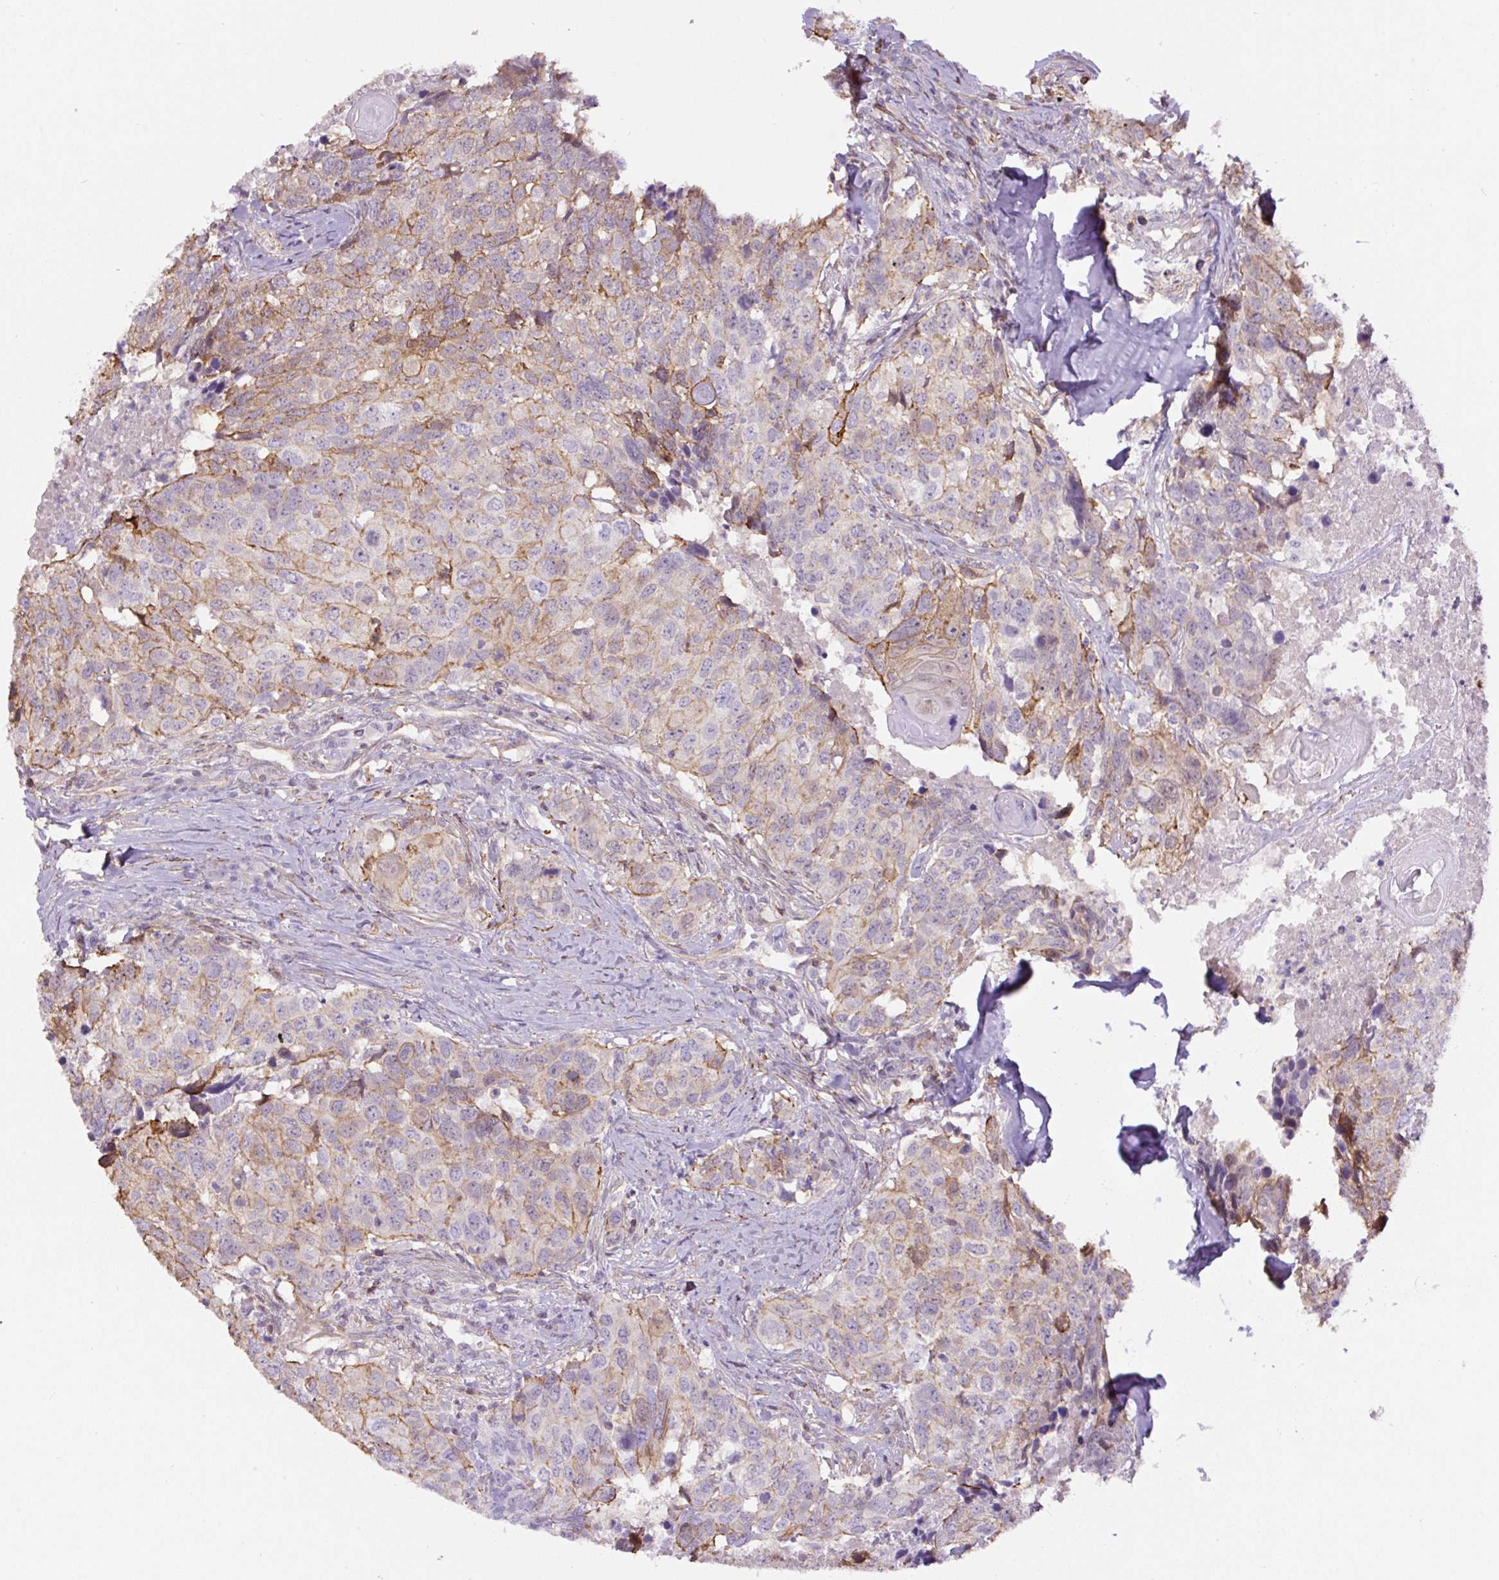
{"staining": {"intensity": "weak", "quantity": "25%-75%", "location": "cytoplasmic/membranous"}, "tissue": "head and neck cancer", "cell_type": "Tumor cells", "image_type": "cancer", "snomed": [{"axis": "morphology", "description": "Normal tissue, NOS"}, {"axis": "morphology", "description": "Squamous cell carcinoma, NOS"}, {"axis": "topography", "description": "Skeletal muscle"}, {"axis": "topography", "description": "Vascular tissue"}, {"axis": "topography", "description": "Peripheral nerve tissue"}, {"axis": "topography", "description": "Head-Neck"}], "caption": "Tumor cells exhibit weak cytoplasmic/membranous staining in about 25%-75% of cells in head and neck cancer (squamous cell carcinoma). The staining is performed using DAB (3,3'-diaminobenzidine) brown chromogen to label protein expression. The nuclei are counter-stained blue using hematoxylin.", "gene": "B3GALT5", "patient": {"sex": "male", "age": 66}}